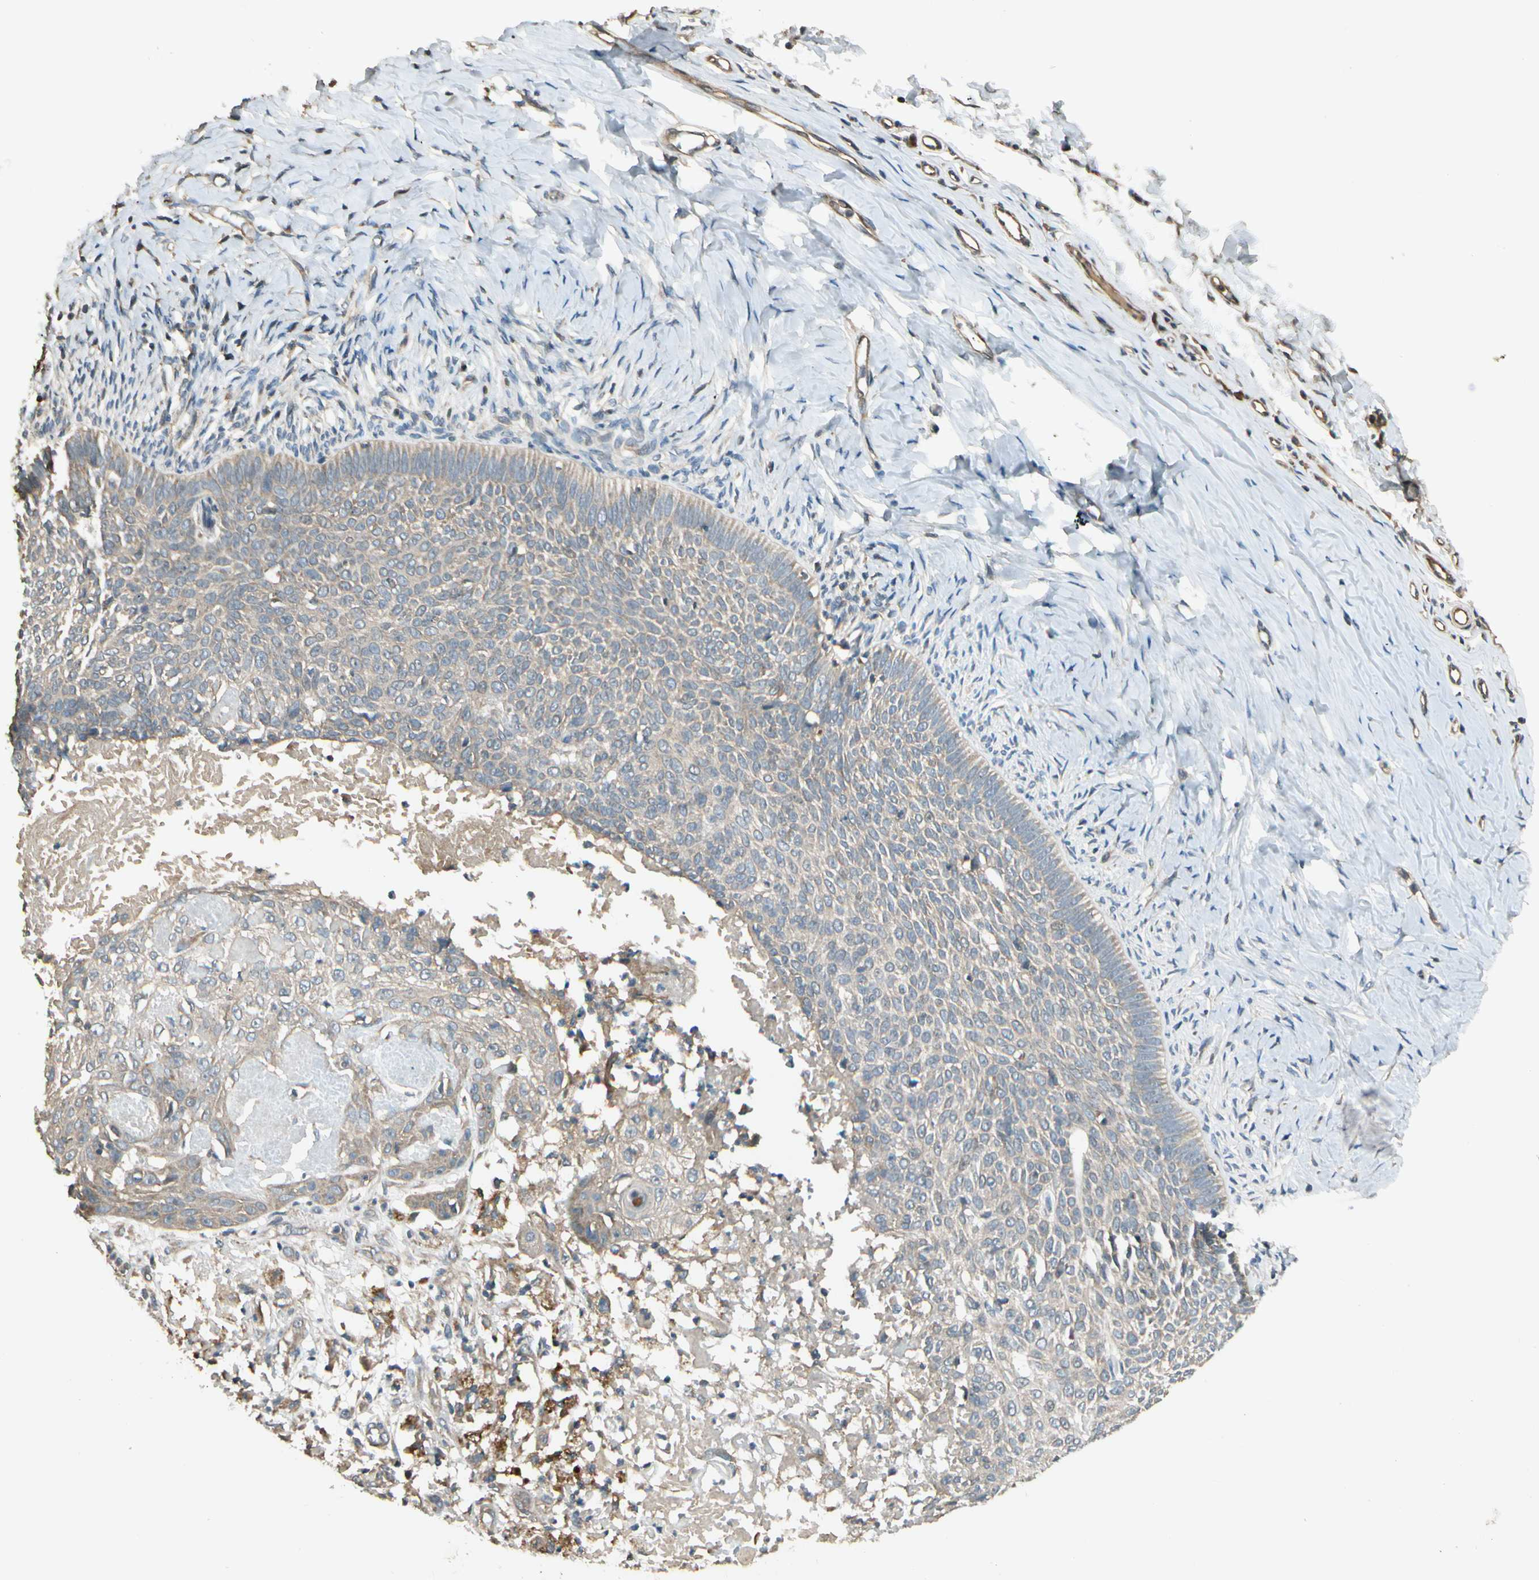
{"staining": {"intensity": "weak", "quantity": ">75%", "location": "cytoplasmic/membranous"}, "tissue": "skin cancer", "cell_type": "Tumor cells", "image_type": "cancer", "snomed": [{"axis": "morphology", "description": "Normal tissue, NOS"}, {"axis": "morphology", "description": "Basal cell carcinoma"}, {"axis": "topography", "description": "Skin"}], "caption": "Weak cytoplasmic/membranous expression is identified in about >75% of tumor cells in skin basal cell carcinoma.", "gene": "ACVR1", "patient": {"sex": "male", "age": 87}}